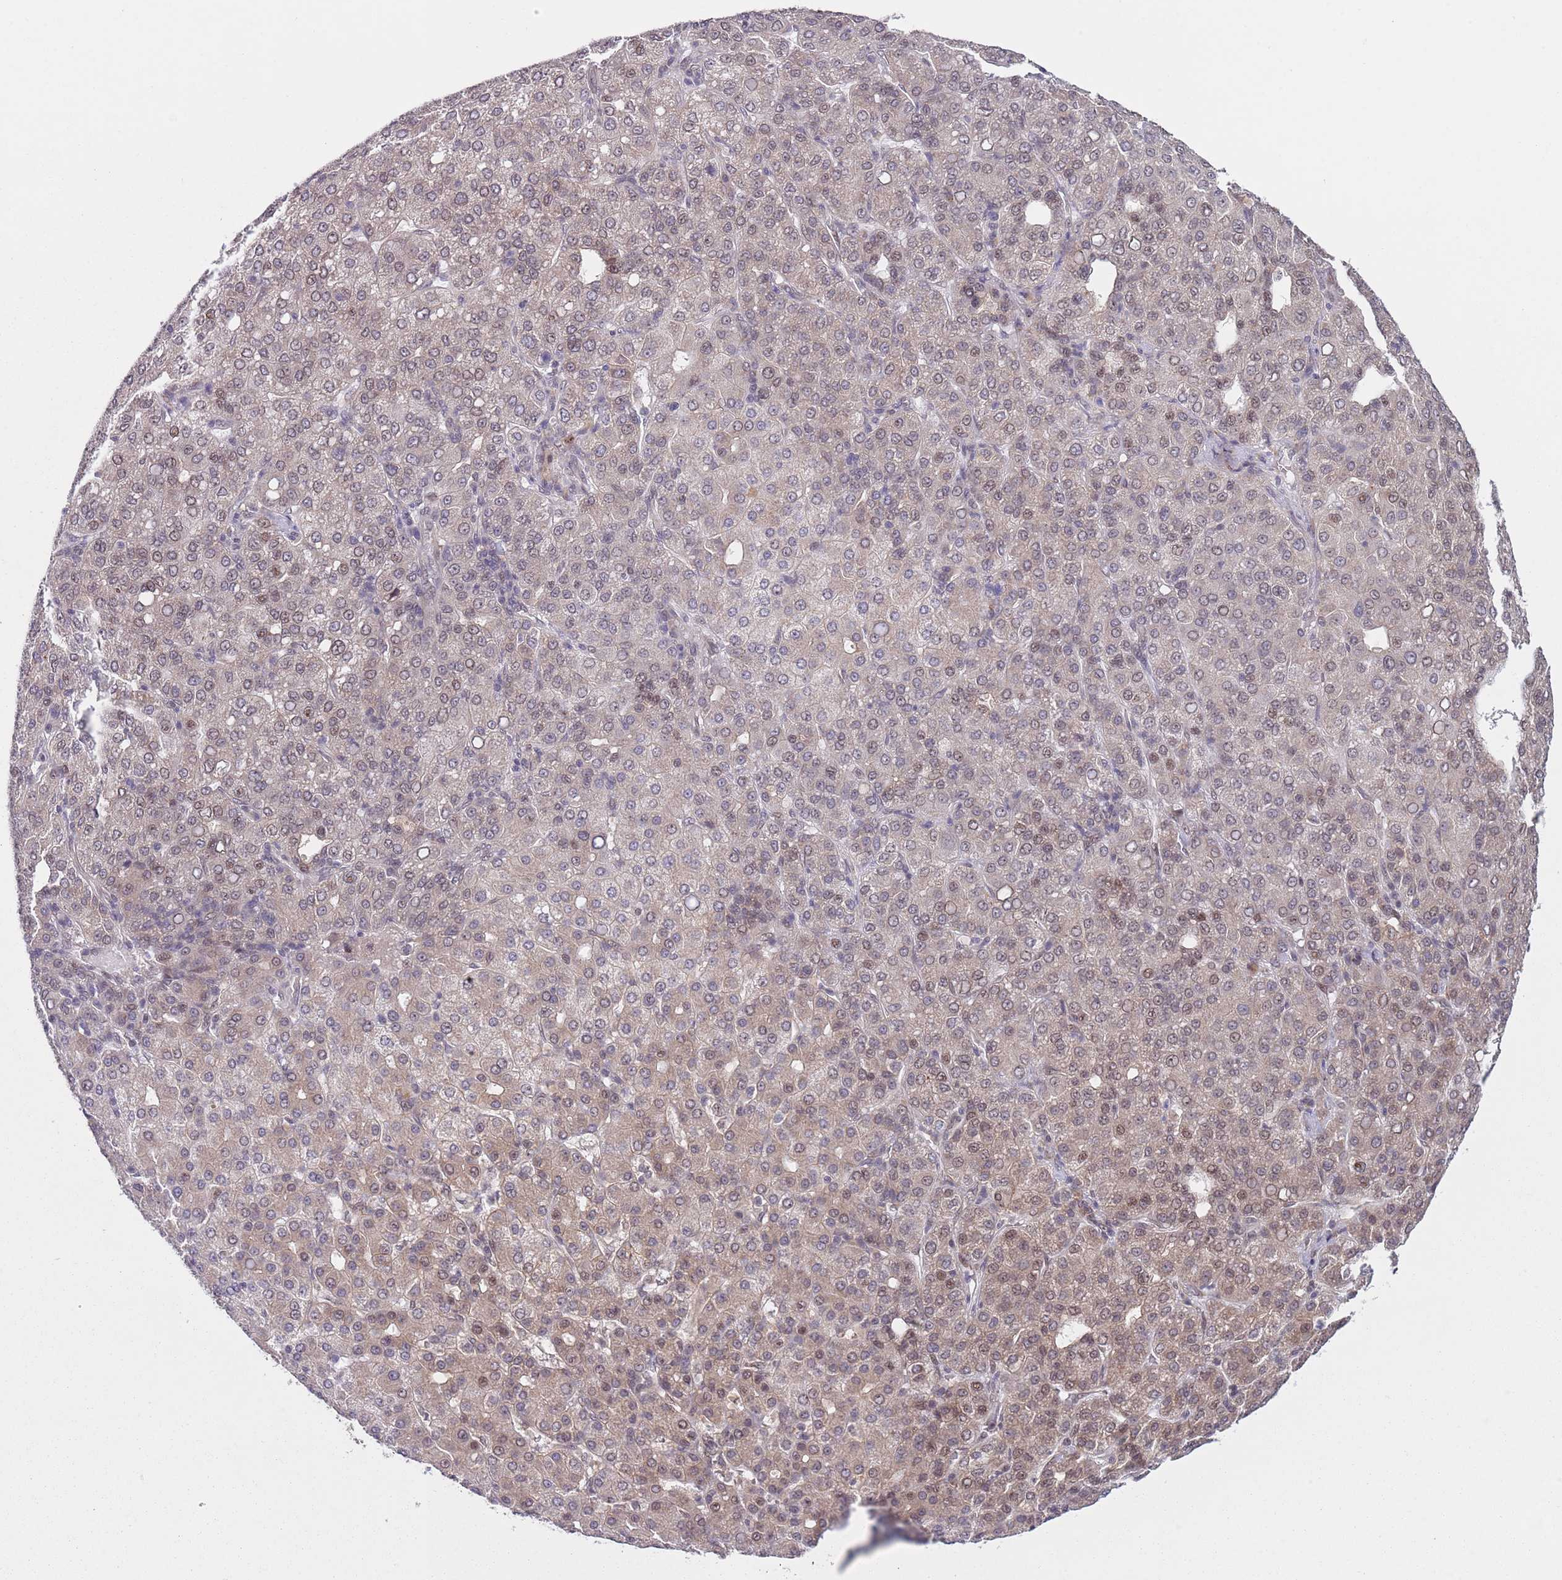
{"staining": {"intensity": "weak", "quantity": "25%-75%", "location": "nuclear"}, "tissue": "liver cancer", "cell_type": "Tumor cells", "image_type": "cancer", "snomed": [{"axis": "morphology", "description": "Carcinoma, Hepatocellular, NOS"}, {"axis": "topography", "description": "Liver"}], "caption": "Protein staining by immunohistochemistry reveals weak nuclear expression in approximately 25%-75% of tumor cells in liver cancer.", "gene": "SLC25A32", "patient": {"sex": "male", "age": 65}}